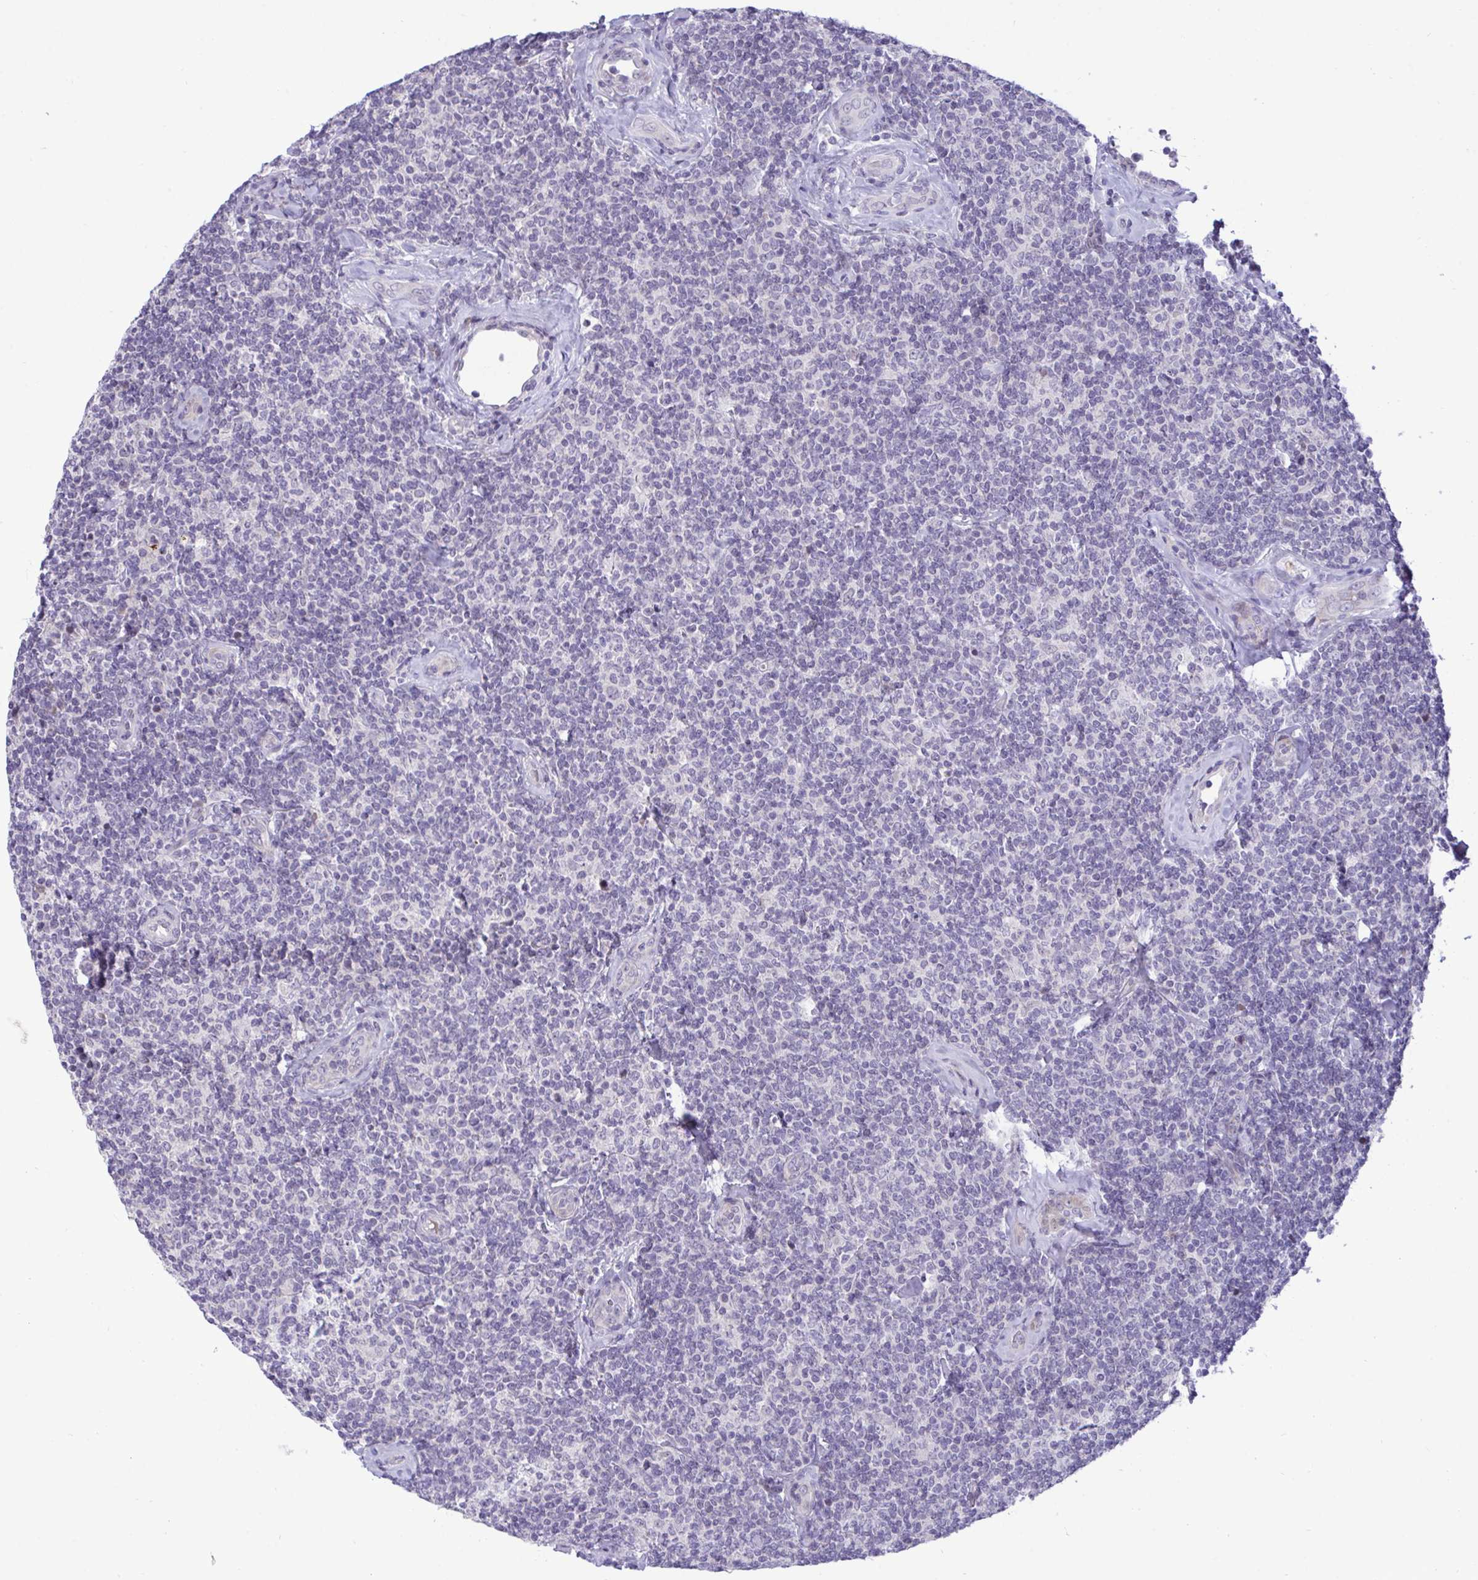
{"staining": {"intensity": "negative", "quantity": "none", "location": "none"}, "tissue": "lymphoma", "cell_type": "Tumor cells", "image_type": "cancer", "snomed": [{"axis": "morphology", "description": "Malignant lymphoma, non-Hodgkin's type, Low grade"}, {"axis": "topography", "description": "Lymph node"}], "caption": "Malignant lymphoma, non-Hodgkin's type (low-grade) was stained to show a protein in brown. There is no significant staining in tumor cells. (Stains: DAB (3,3'-diaminobenzidine) immunohistochemistry (IHC) with hematoxylin counter stain, Microscopy: brightfield microscopy at high magnification).", "gene": "EPOP", "patient": {"sex": "female", "age": 56}}